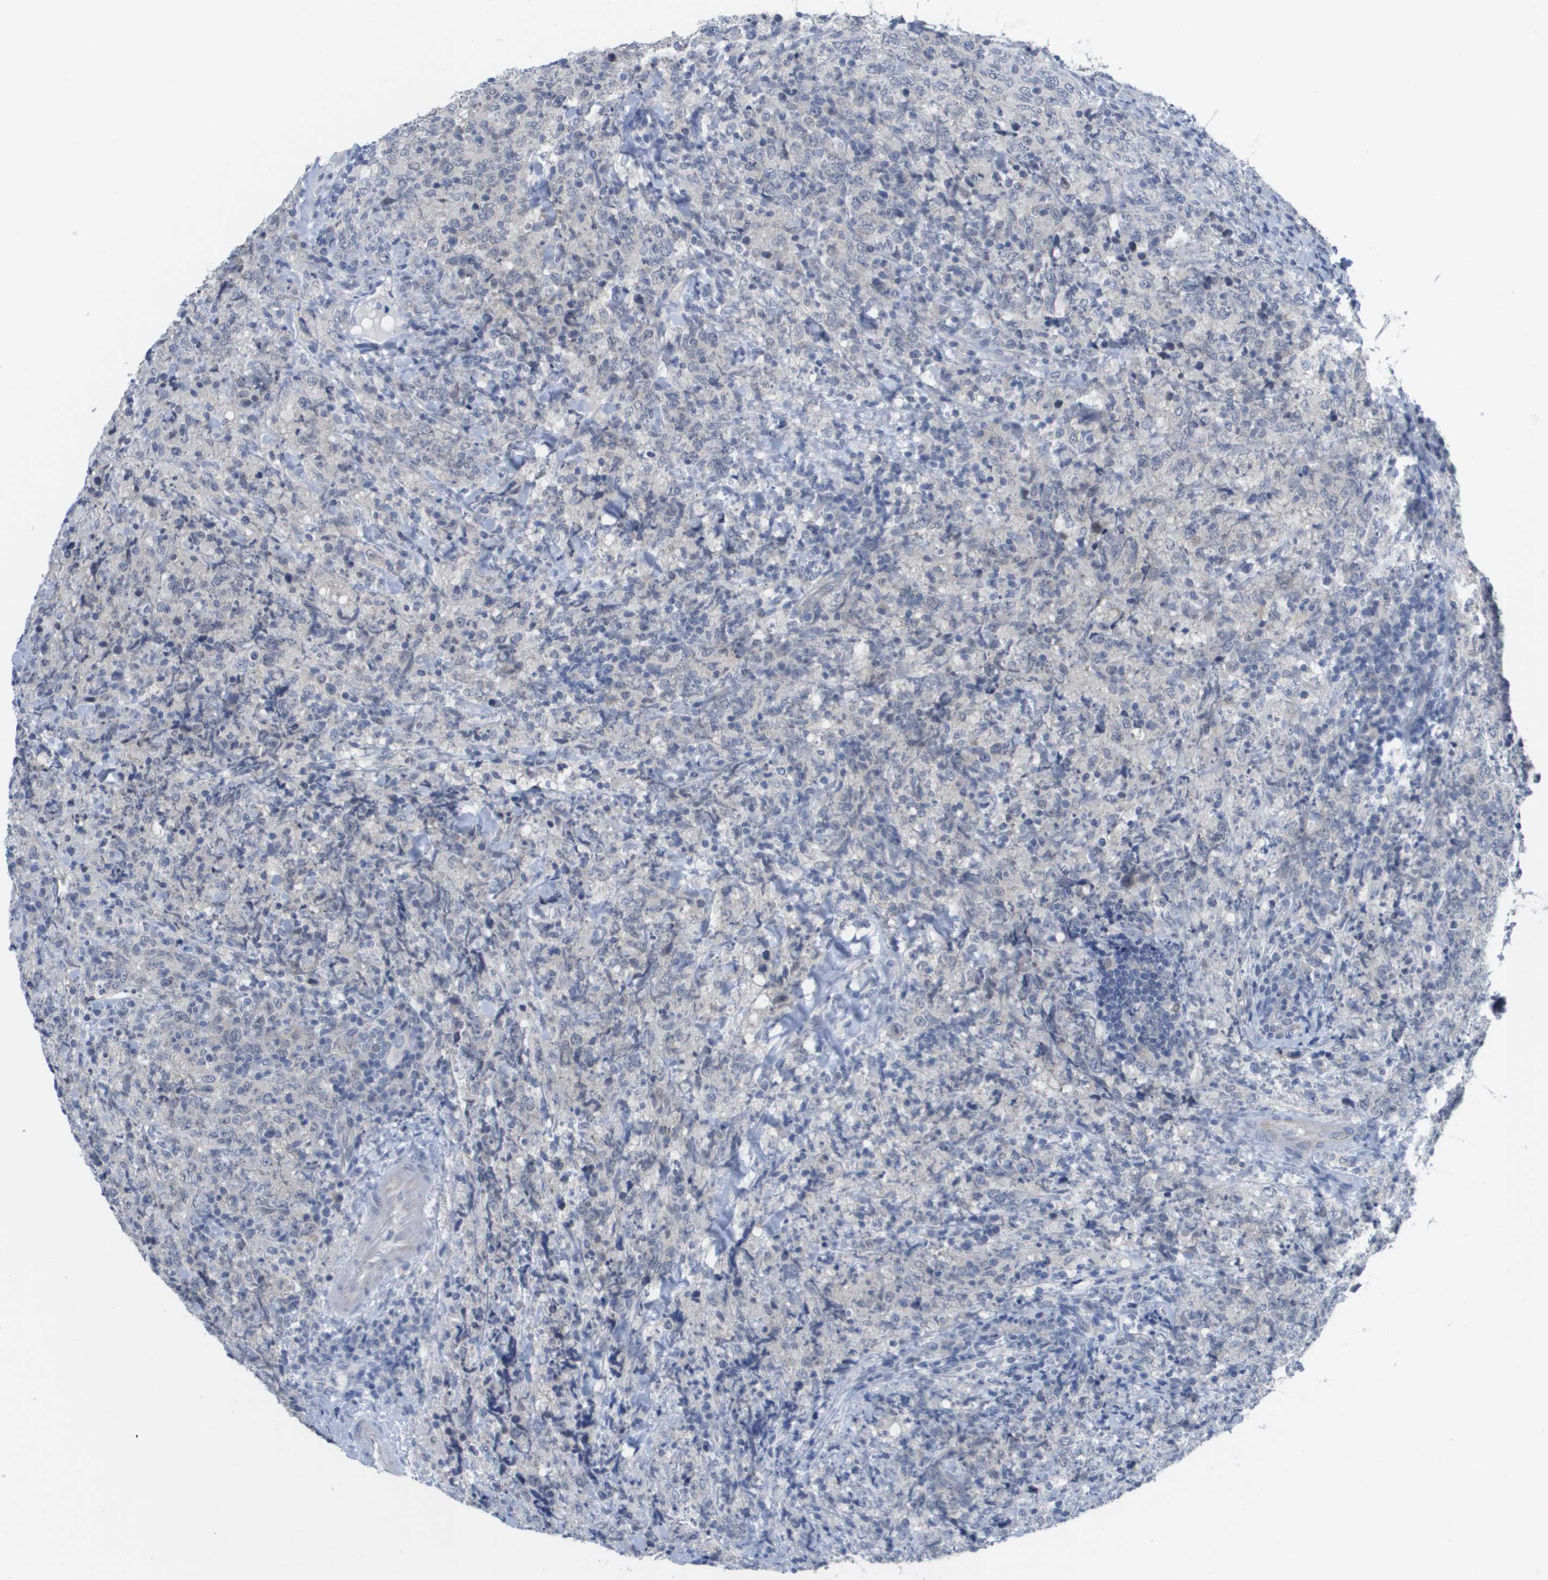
{"staining": {"intensity": "negative", "quantity": "none", "location": "none"}, "tissue": "lymphoma", "cell_type": "Tumor cells", "image_type": "cancer", "snomed": [{"axis": "morphology", "description": "Malignant lymphoma, non-Hodgkin's type, High grade"}, {"axis": "topography", "description": "Tonsil"}], "caption": "Tumor cells are negative for brown protein staining in malignant lymphoma, non-Hodgkin's type (high-grade).", "gene": "PDE4A", "patient": {"sex": "female", "age": 36}}